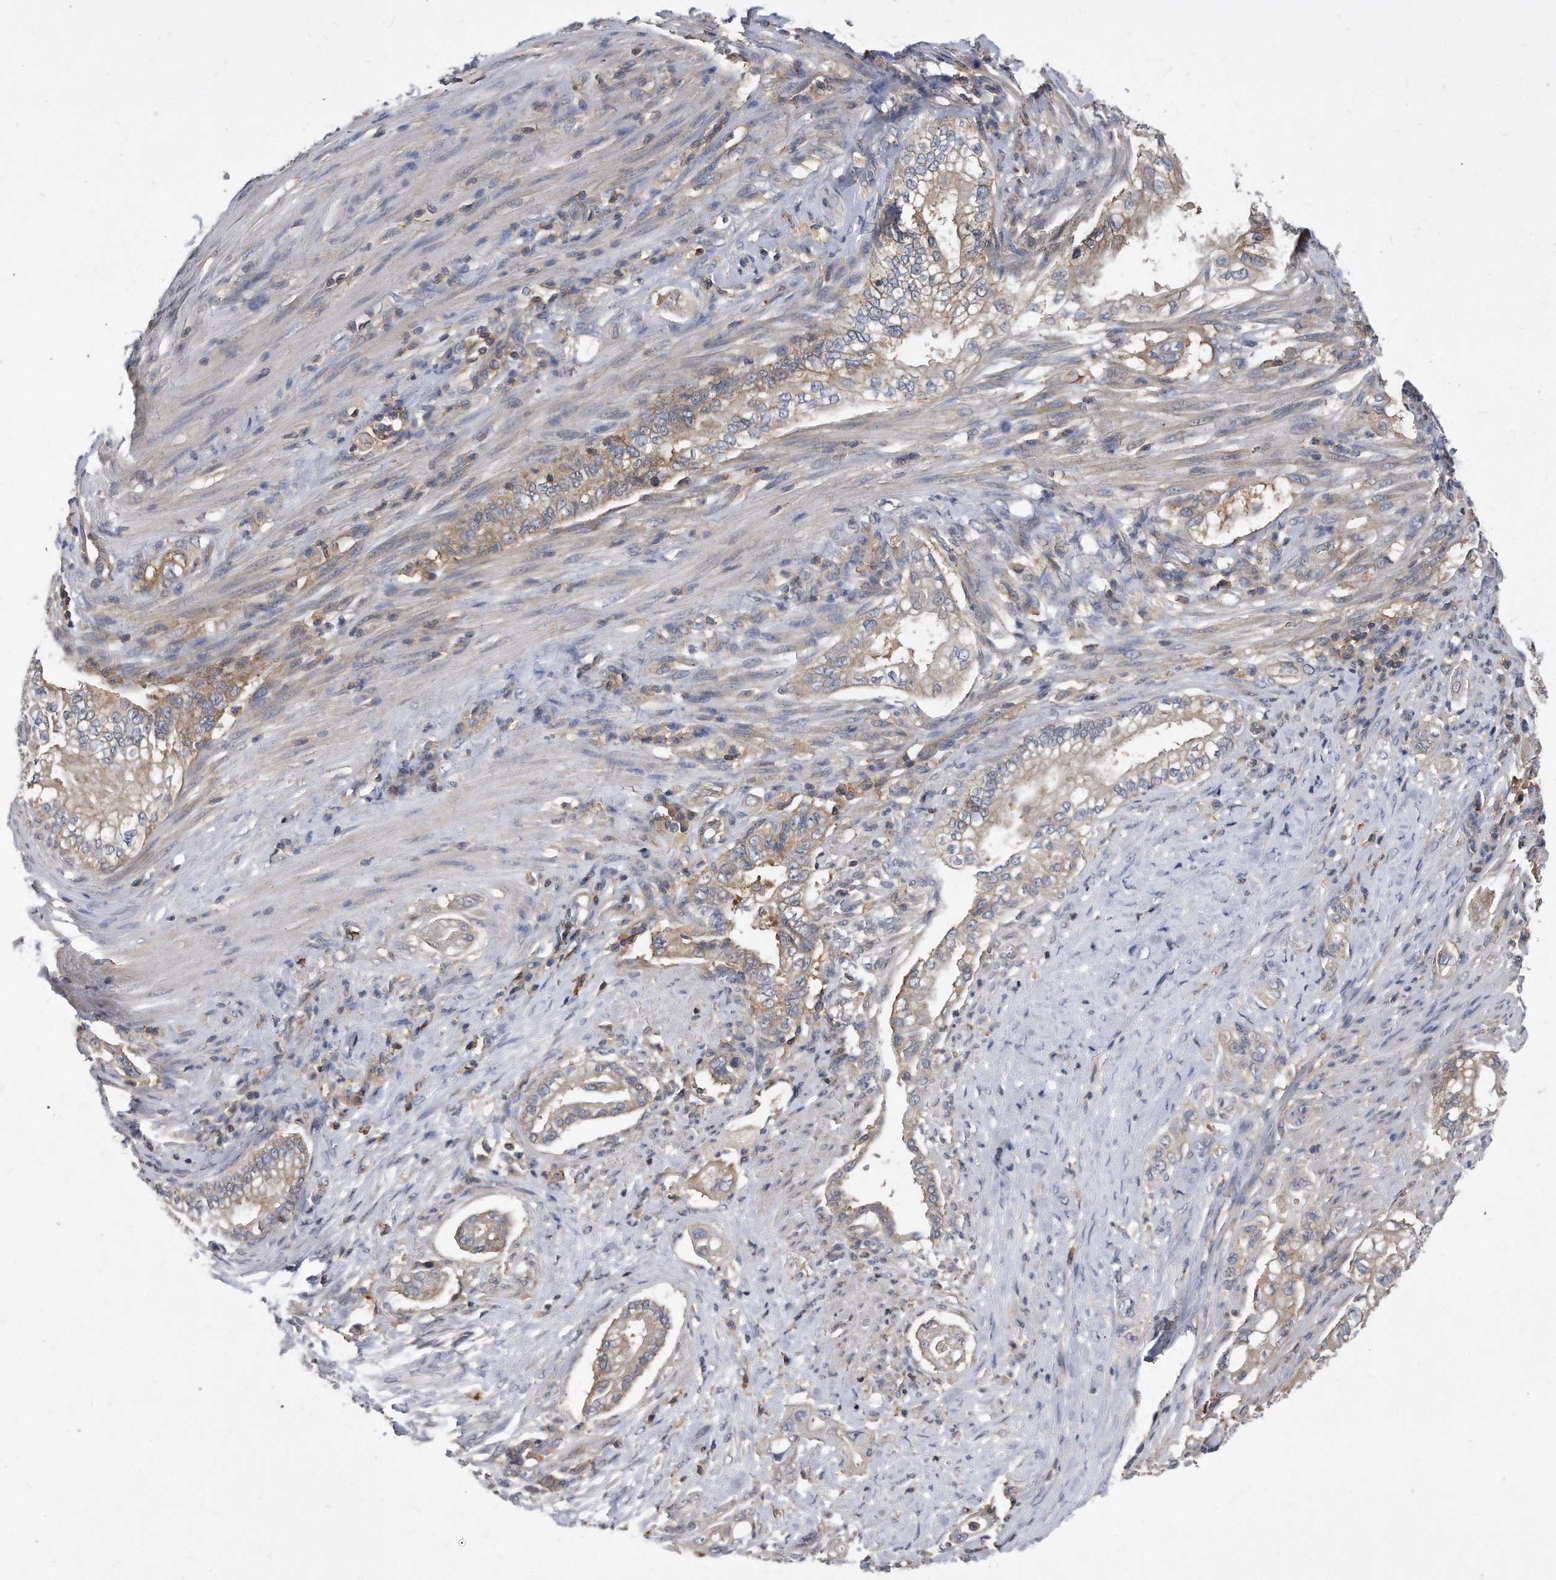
{"staining": {"intensity": "weak", "quantity": "25%-75%", "location": "cytoplasmic/membranous"}, "tissue": "pancreatic cancer", "cell_type": "Tumor cells", "image_type": "cancer", "snomed": [{"axis": "morphology", "description": "Normal tissue, NOS"}, {"axis": "topography", "description": "Pancreas"}], "caption": "This image shows immunohistochemistry (IHC) staining of pancreatic cancer, with low weak cytoplasmic/membranous staining in about 25%-75% of tumor cells.", "gene": "ATG5", "patient": {"sex": "male", "age": 42}}